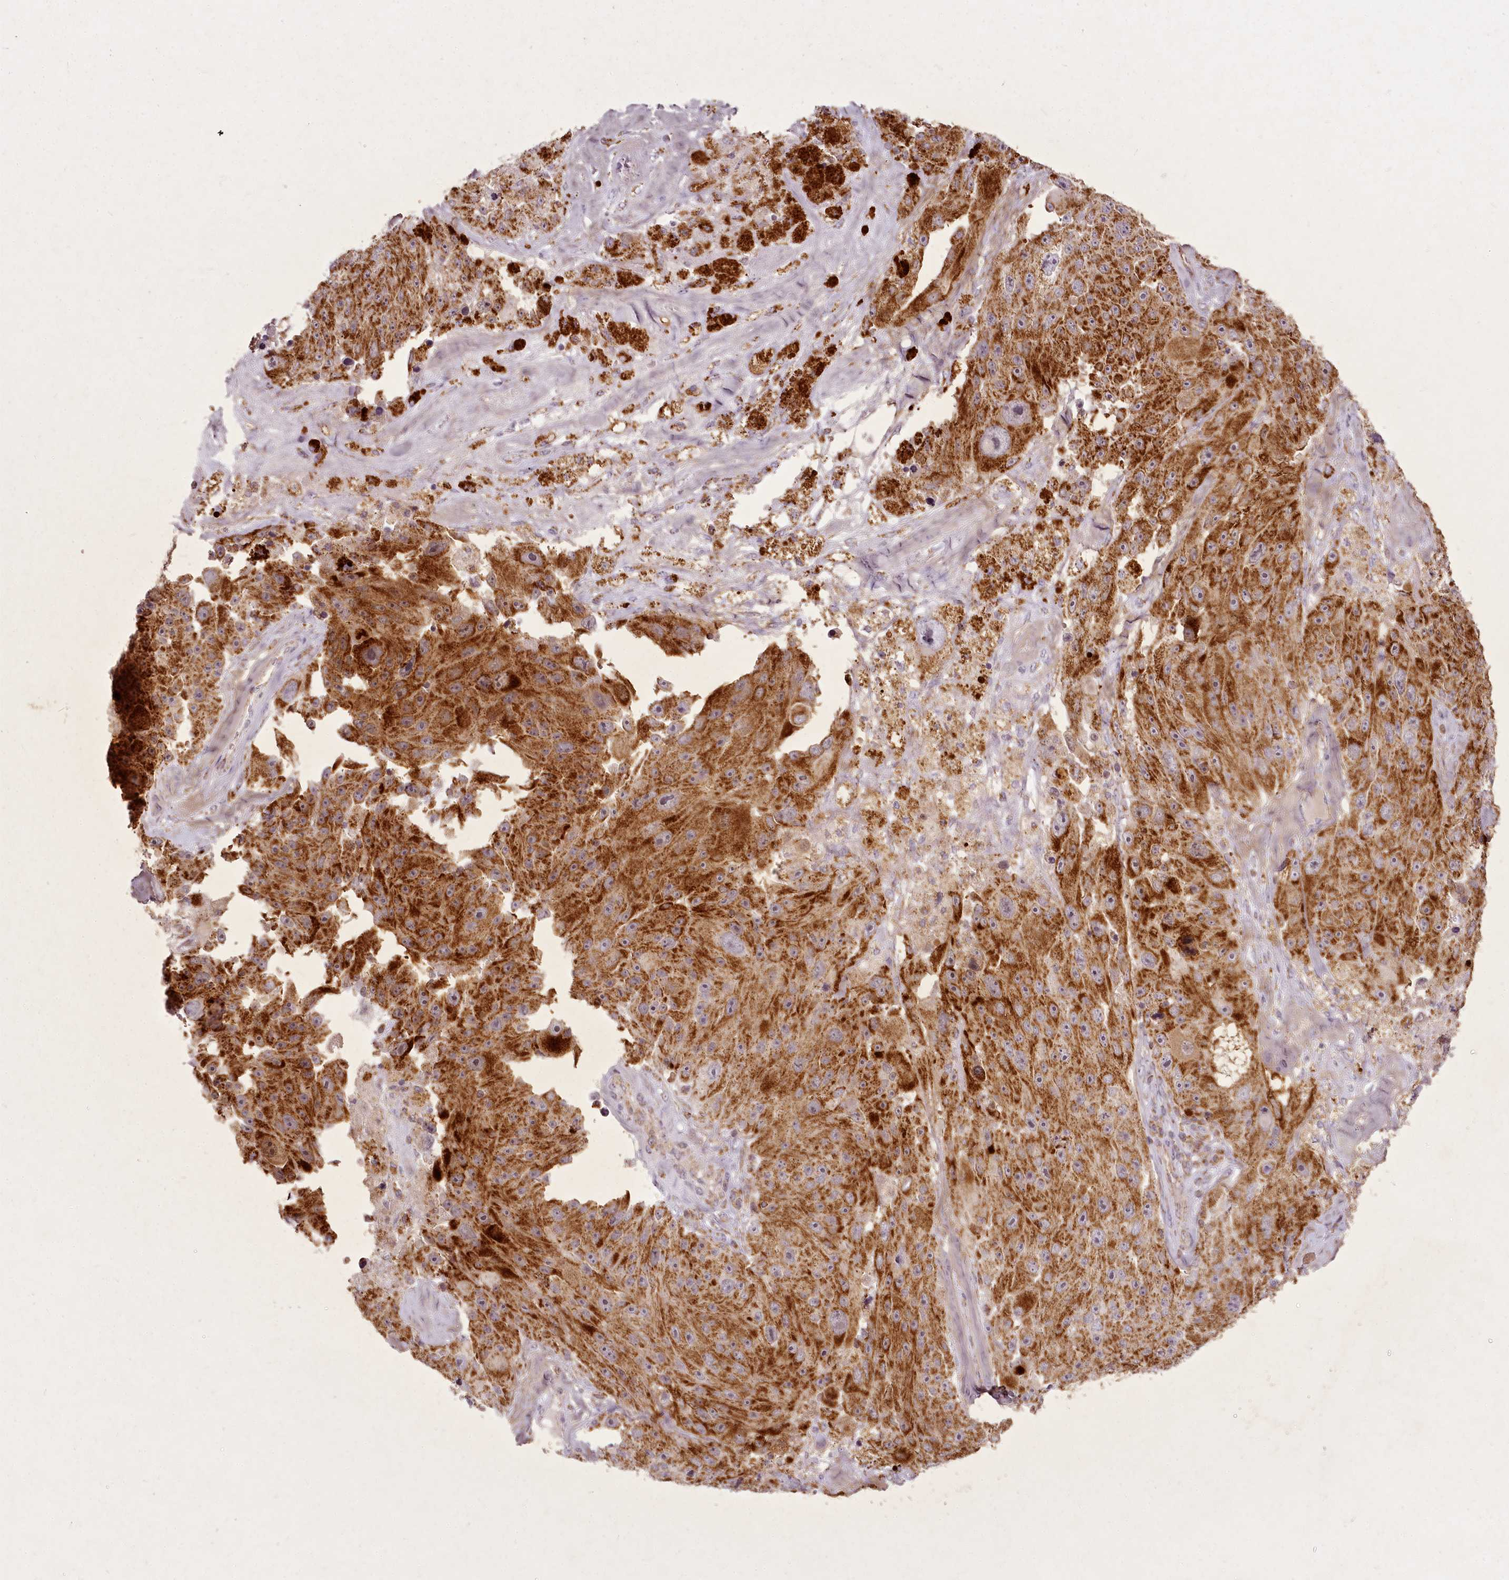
{"staining": {"intensity": "strong", "quantity": ">75%", "location": "cytoplasmic/membranous"}, "tissue": "melanoma", "cell_type": "Tumor cells", "image_type": "cancer", "snomed": [{"axis": "morphology", "description": "Malignant melanoma, Metastatic site"}, {"axis": "topography", "description": "Lymph node"}], "caption": "Protein expression analysis of human malignant melanoma (metastatic site) reveals strong cytoplasmic/membranous expression in approximately >75% of tumor cells. The protein of interest is stained brown, and the nuclei are stained in blue (DAB IHC with brightfield microscopy, high magnification).", "gene": "CHCHD2", "patient": {"sex": "male", "age": 62}}